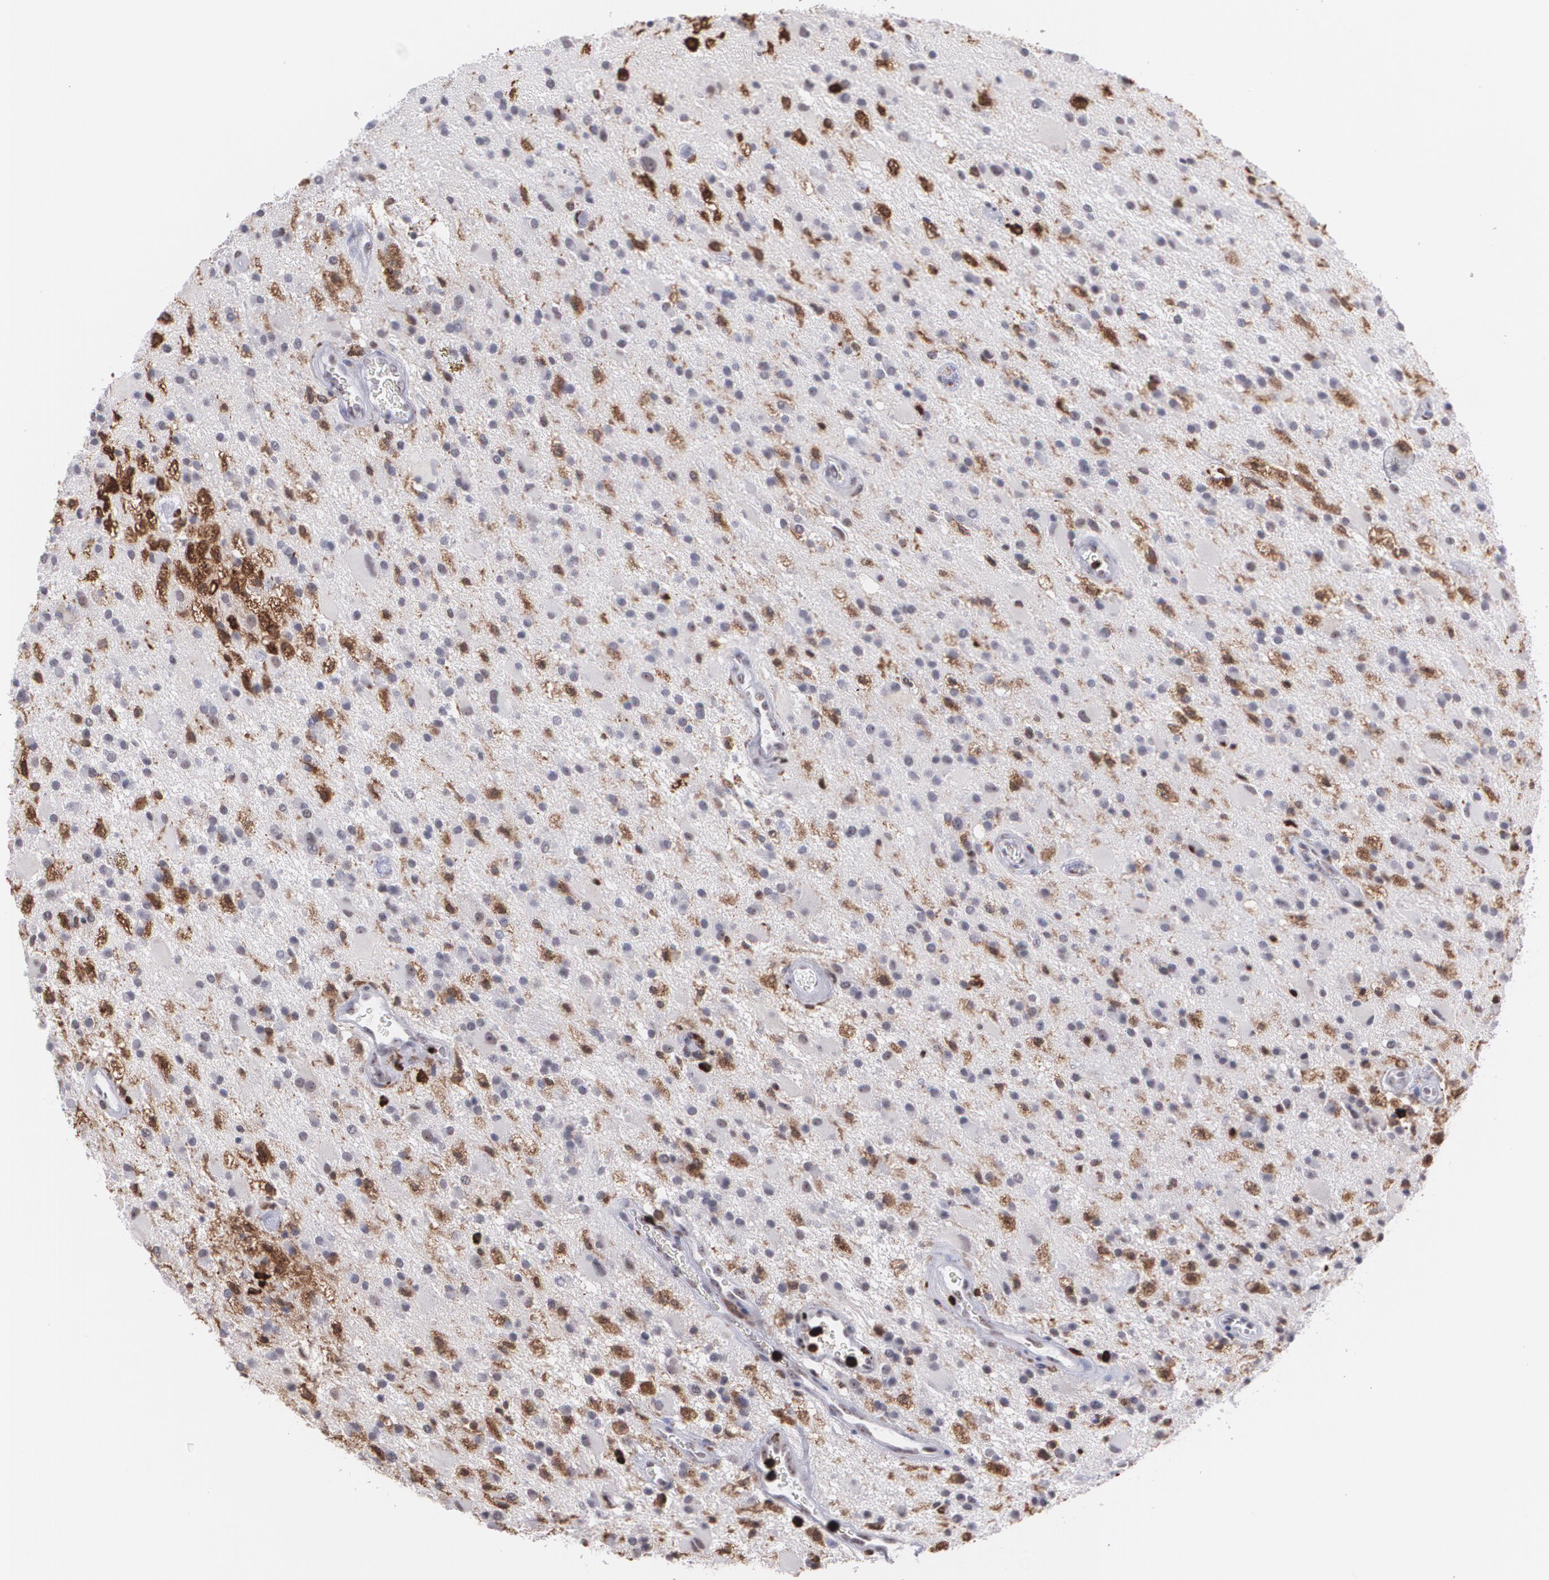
{"staining": {"intensity": "negative", "quantity": "none", "location": "none"}, "tissue": "glioma", "cell_type": "Tumor cells", "image_type": "cancer", "snomed": [{"axis": "morphology", "description": "Glioma, malignant, Low grade"}, {"axis": "topography", "description": "Brain"}], "caption": "The image exhibits no significant positivity in tumor cells of glioma. Brightfield microscopy of immunohistochemistry (IHC) stained with DAB (3,3'-diaminobenzidine) (brown) and hematoxylin (blue), captured at high magnification.", "gene": "NCF2", "patient": {"sex": "male", "age": 58}}